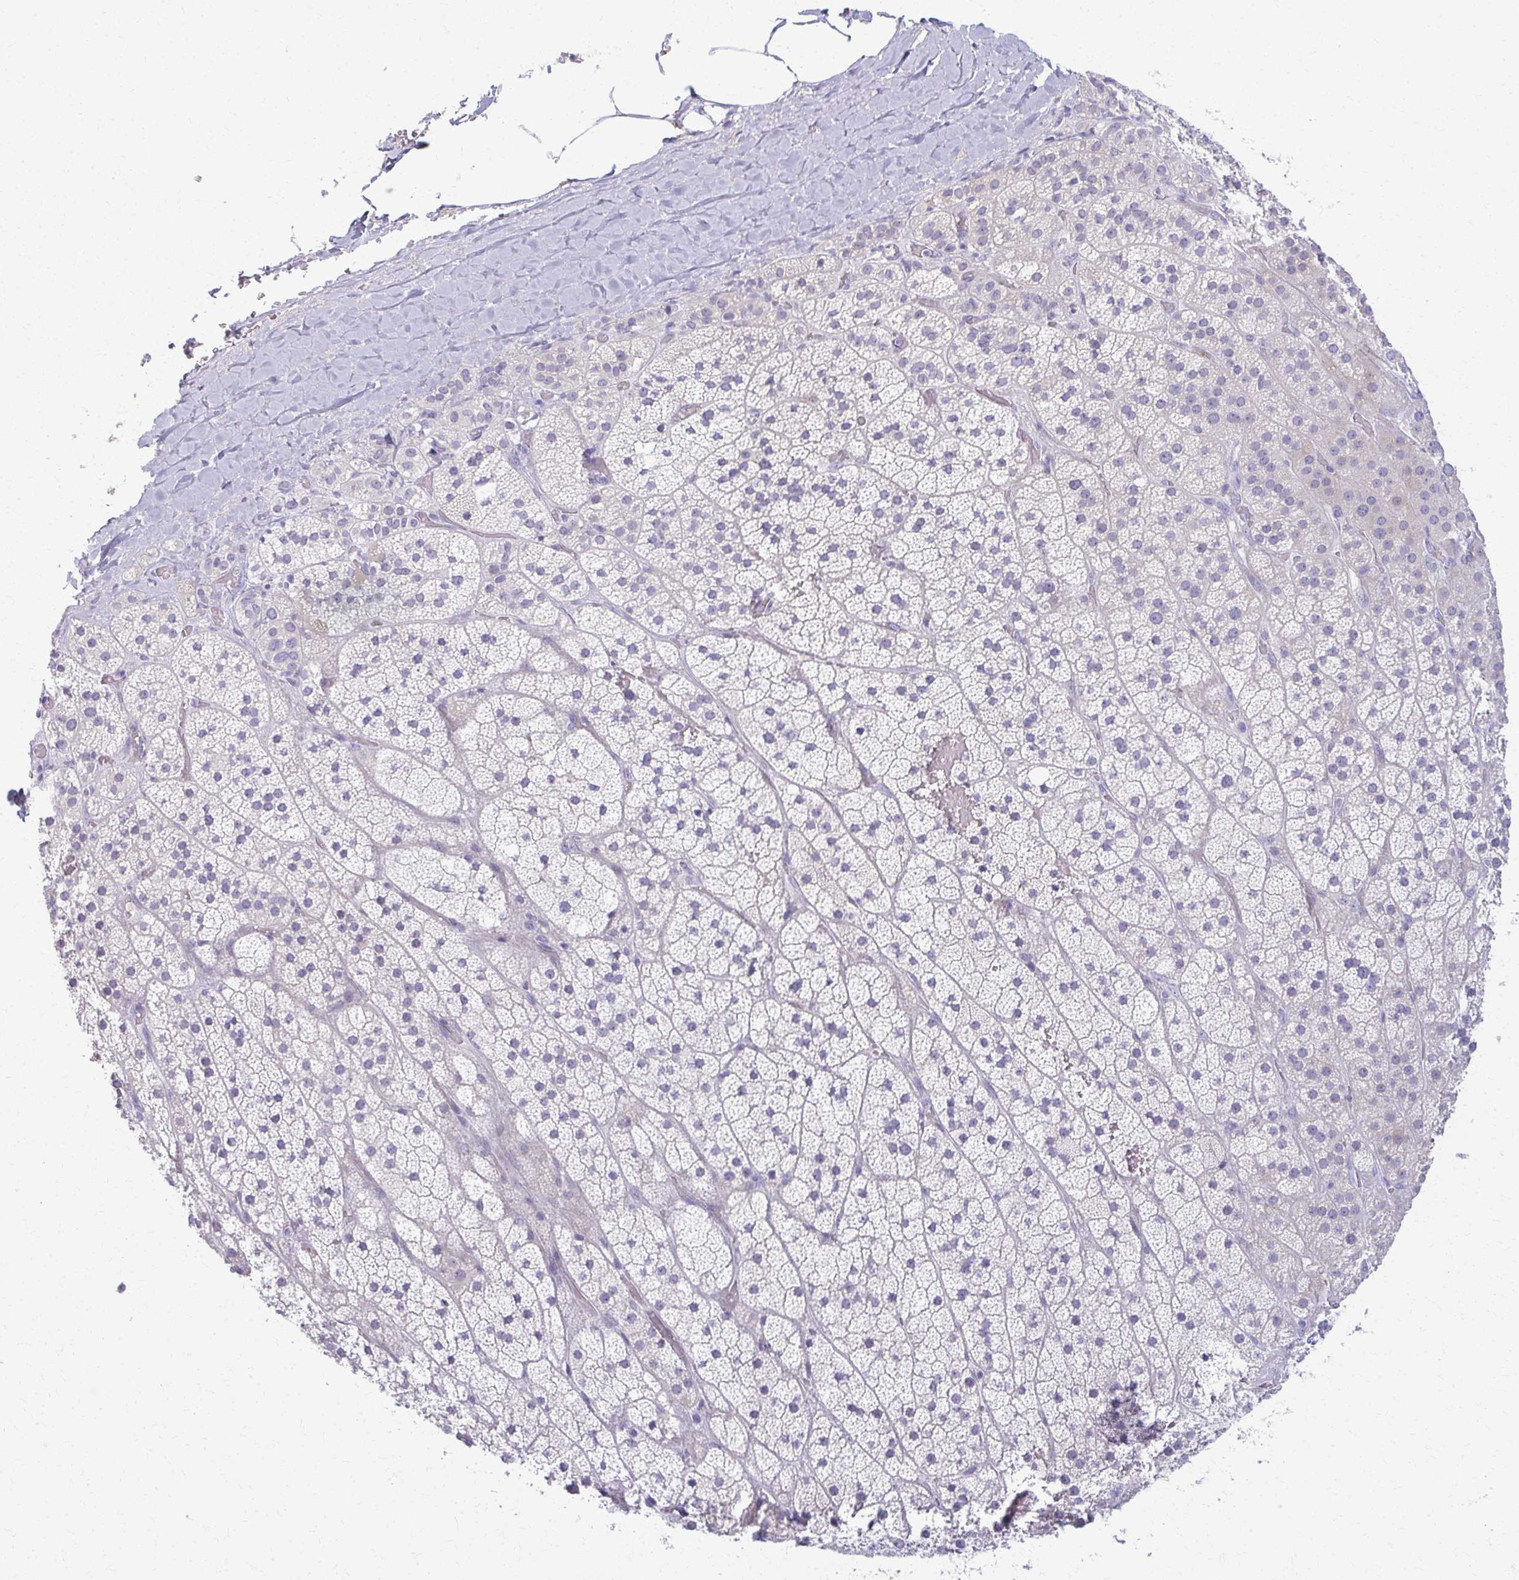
{"staining": {"intensity": "weak", "quantity": "<25%", "location": "cytoplasmic/membranous"}, "tissue": "adrenal gland", "cell_type": "Glandular cells", "image_type": "normal", "snomed": [{"axis": "morphology", "description": "Normal tissue, NOS"}, {"axis": "topography", "description": "Adrenal gland"}], "caption": "A high-resolution histopathology image shows immunohistochemistry staining of unremarkable adrenal gland, which reveals no significant staining in glandular cells.", "gene": "ENSG00000275249", "patient": {"sex": "male", "age": 57}}